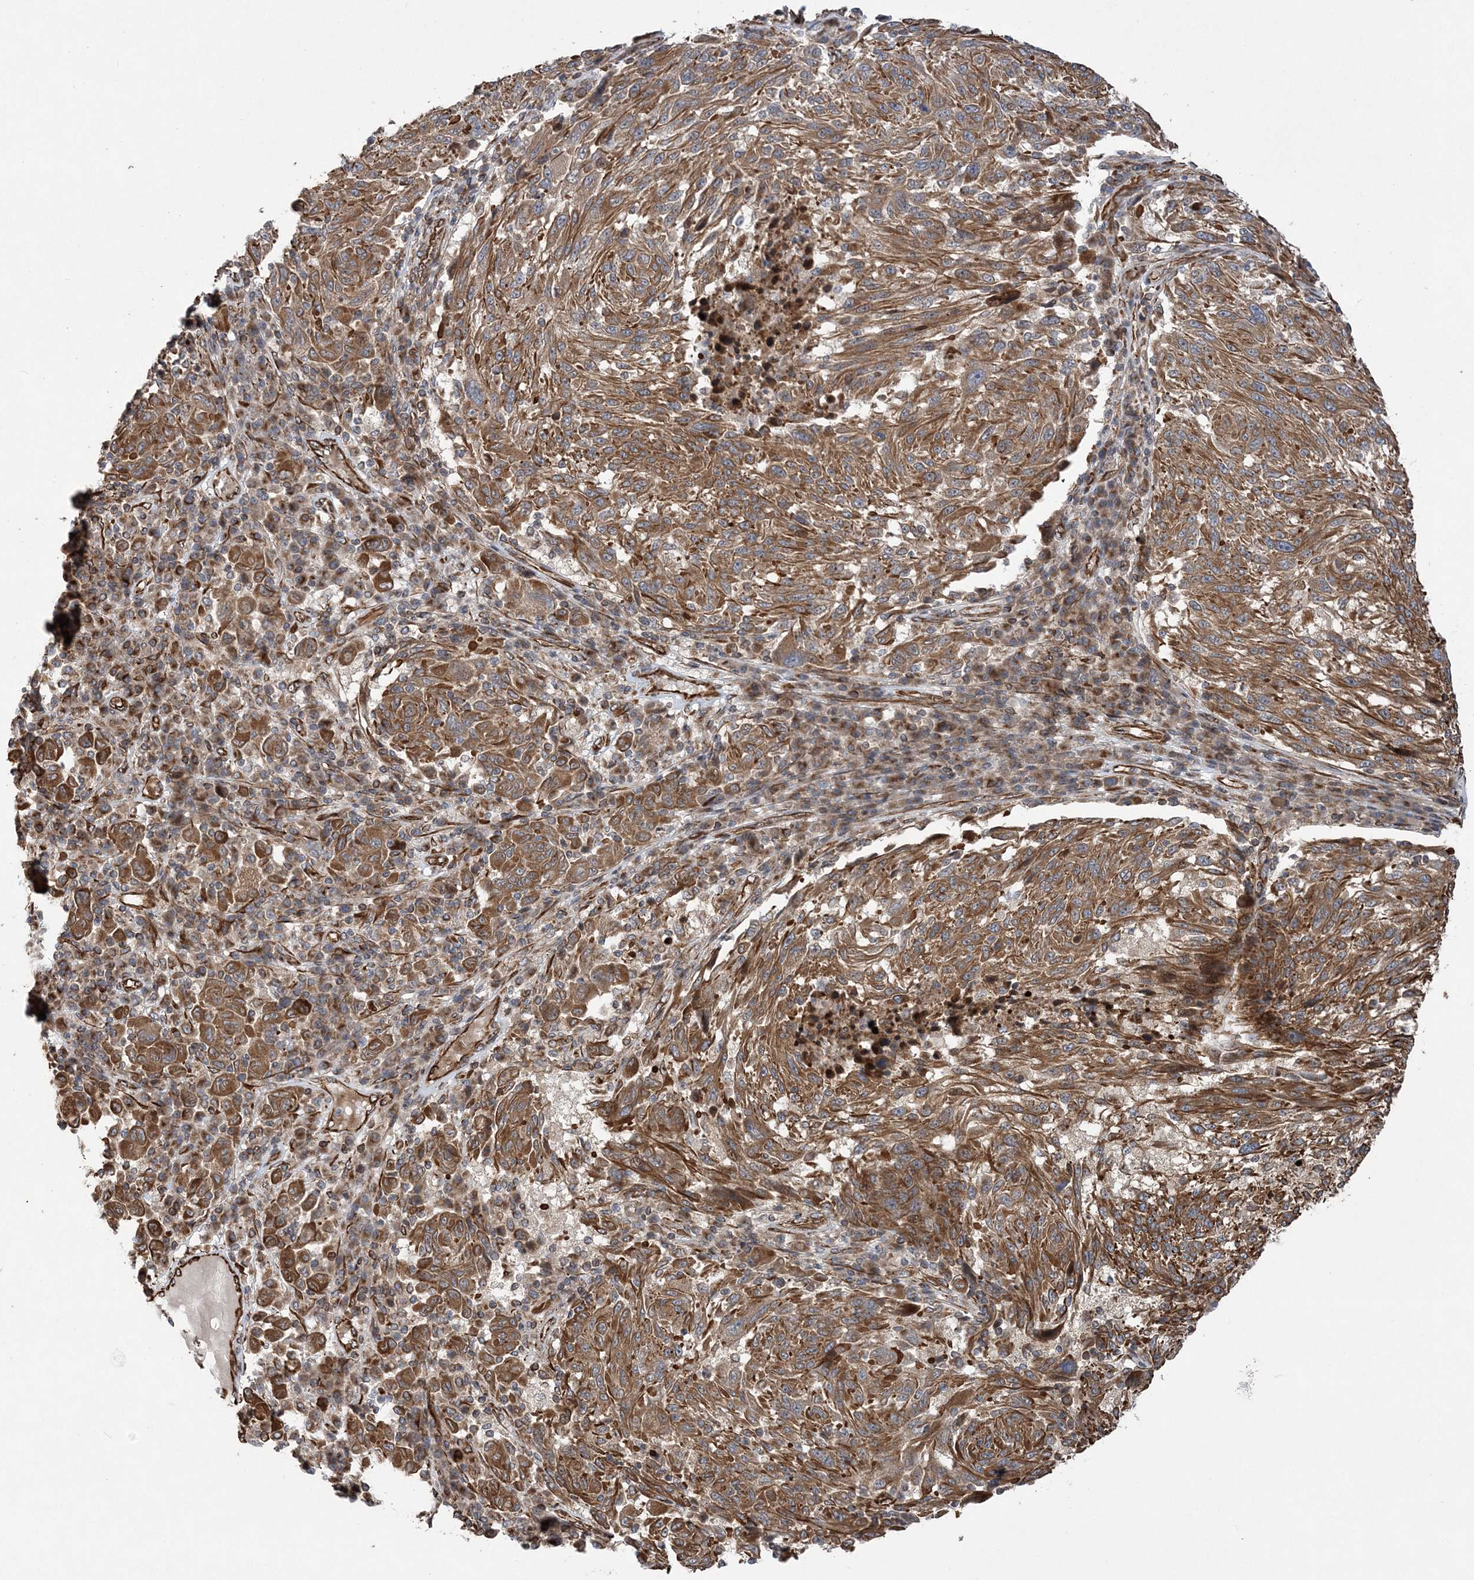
{"staining": {"intensity": "moderate", "quantity": ">75%", "location": "cytoplasmic/membranous"}, "tissue": "melanoma", "cell_type": "Tumor cells", "image_type": "cancer", "snomed": [{"axis": "morphology", "description": "Malignant melanoma, NOS"}, {"axis": "topography", "description": "Skin"}], "caption": "A medium amount of moderate cytoplasmic/membranous staining is appreciated in approximately >75% of tumor cells in malignant melanoma tissue.", "gene": "FAM114A2", "patient": {"sex": "male", "age": 53}}